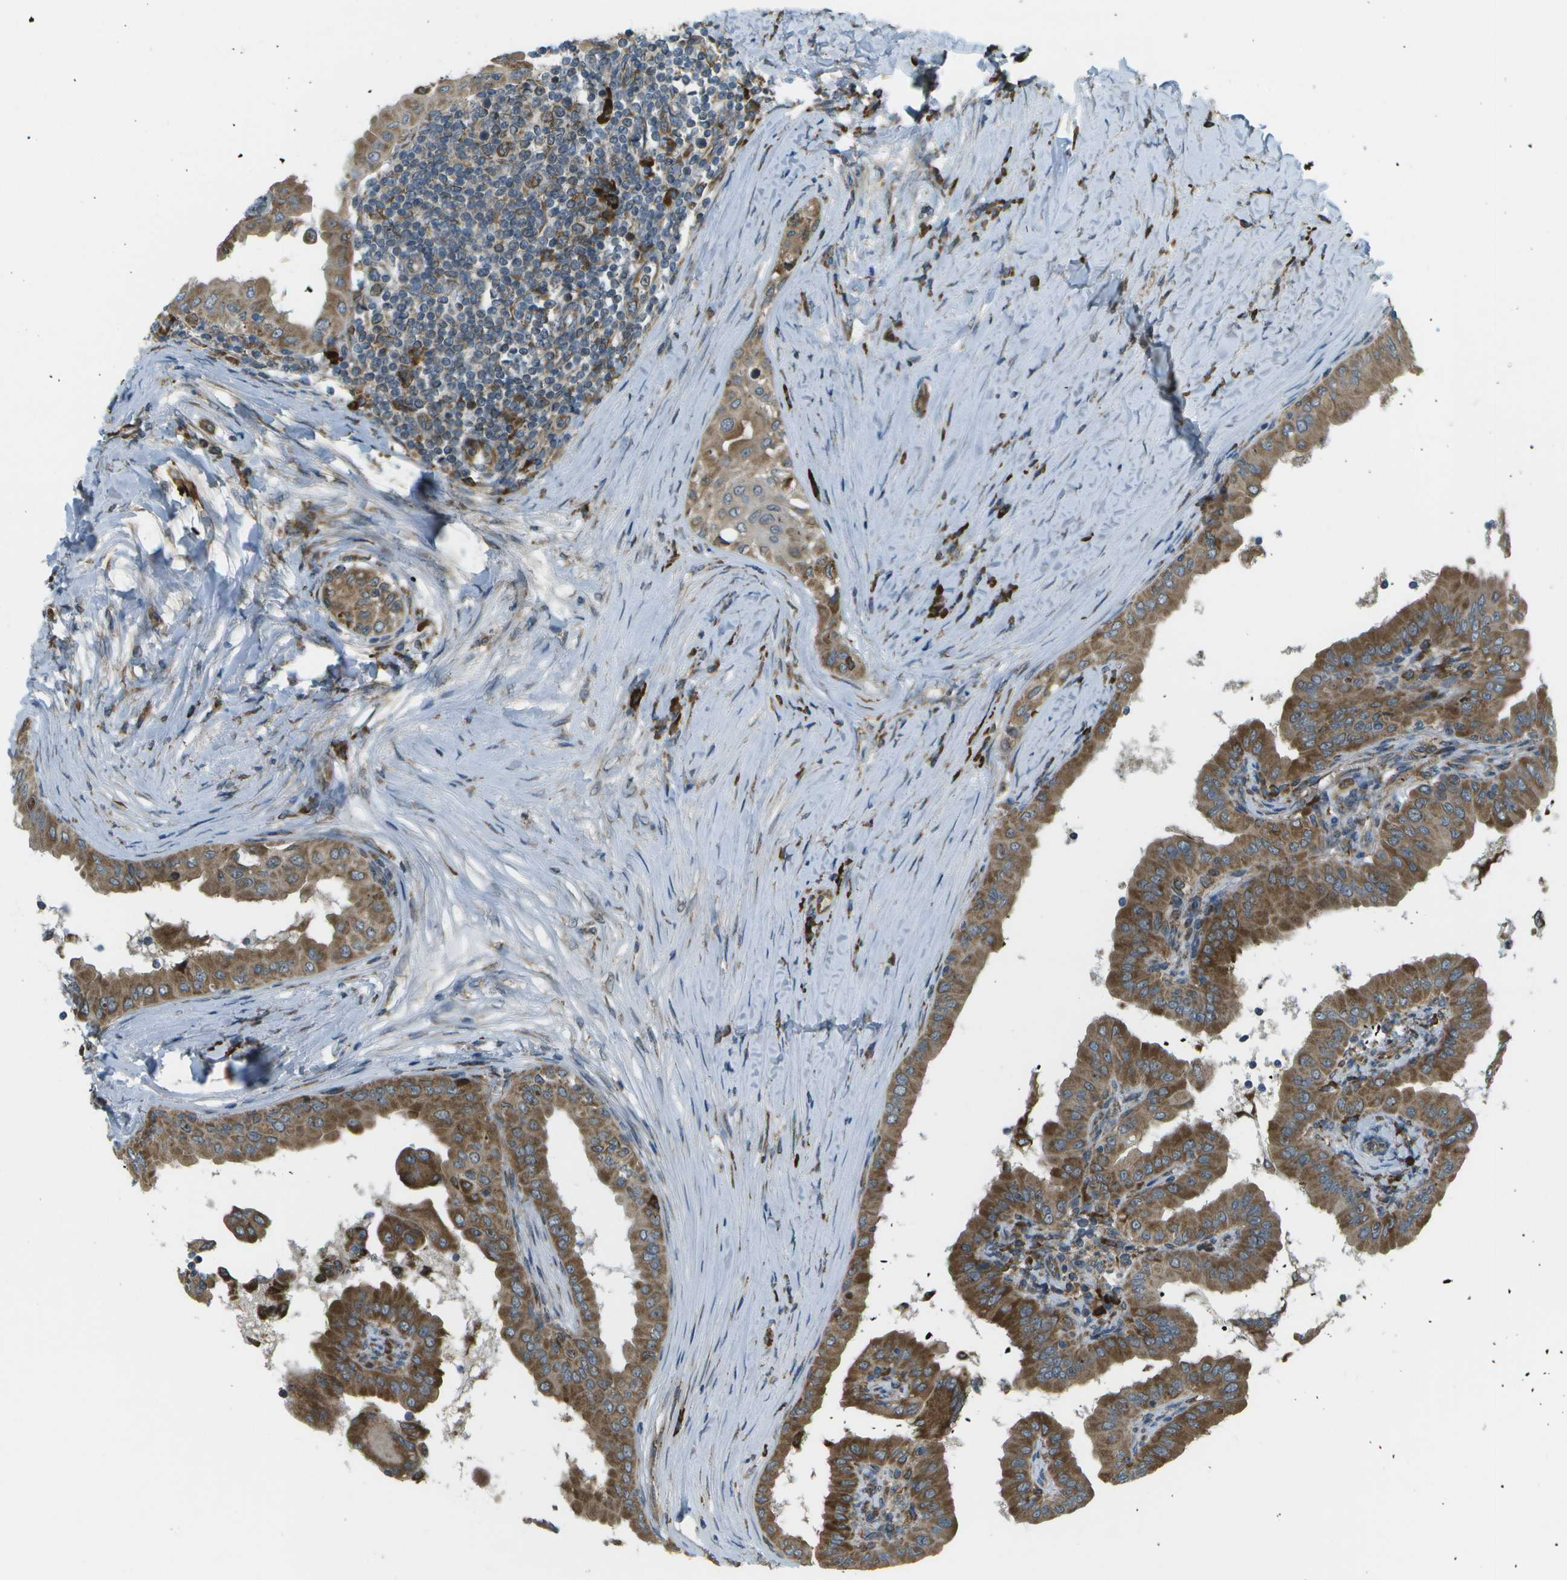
{"staining": {"intensity": "strong", "quantity": ">75%", "location": "cytoplasmic/membranous"}, "tissue": "thyroid cancer", "cell_type": "Tumor cells", "image_type": "cancer", "snomed": [{"axis": "morphology", "description": "Papillary adenocarcinoma, NOS"}, {"axis": "topography", "description": "Thyroid gland"}], "caption": "Tumor cells display strong cytoplasmic/membranous positivity in approximately >75% of cells in thyroid papillary adenocarcinoma.", "gene": "USP30", "patient": {"sex": "male", "age": 33}}